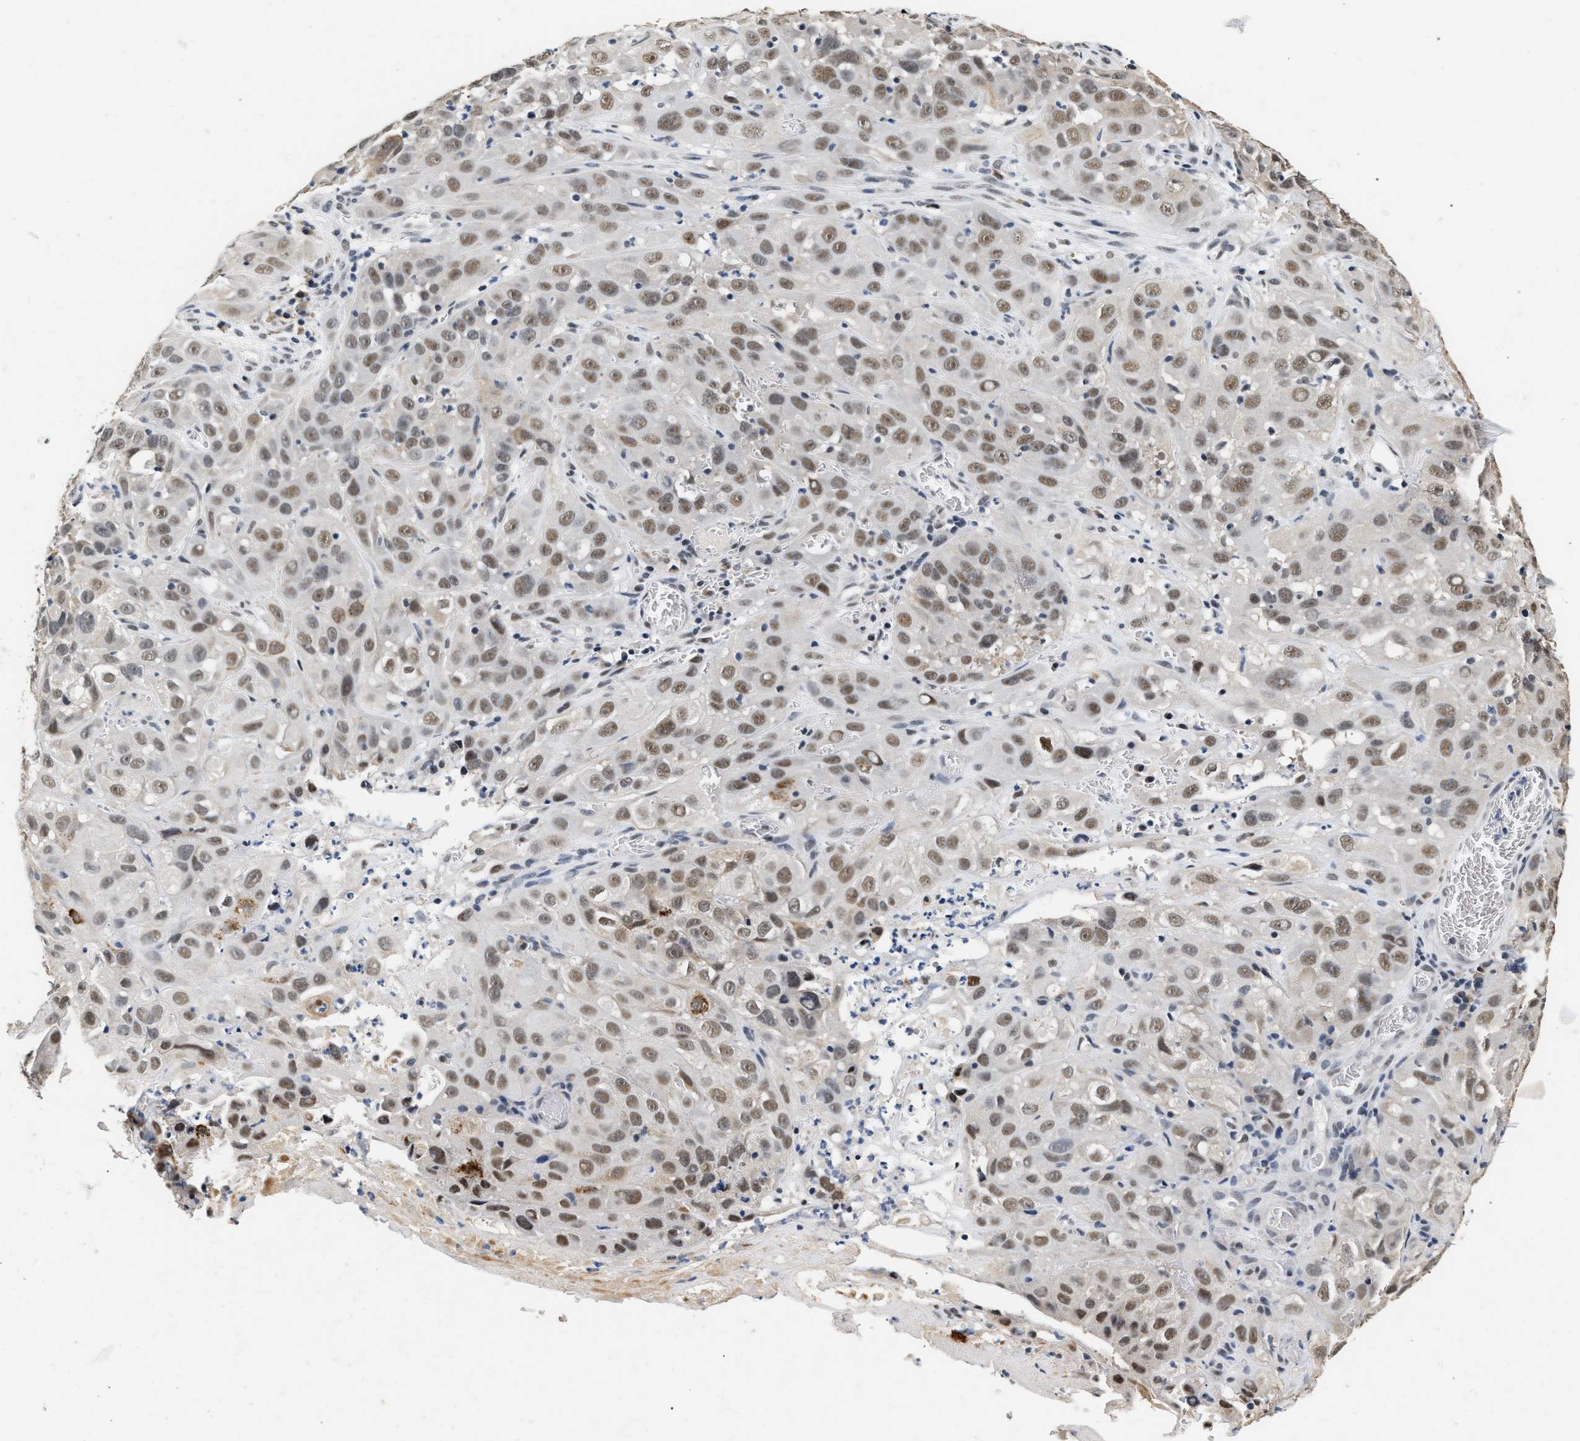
{"staining": {"intensity": "moderate", "quantity": ">75%", "location": "nuclear"}, "tissue": "cervical cancer", "cell_type": "Tumor cells", "image_type": "cancer", "snomed": [{"axis": "morphology", "description": "Squamous cell carcinoma, NOS"}, {"axis": "topography", "description": "Cervix"}], "caption": "Human cervical cancer stained with a protein marker displays moderate staining in tumor cells.", "gene": "THOC1", "patient": {"sex": "female", "age": 32}}